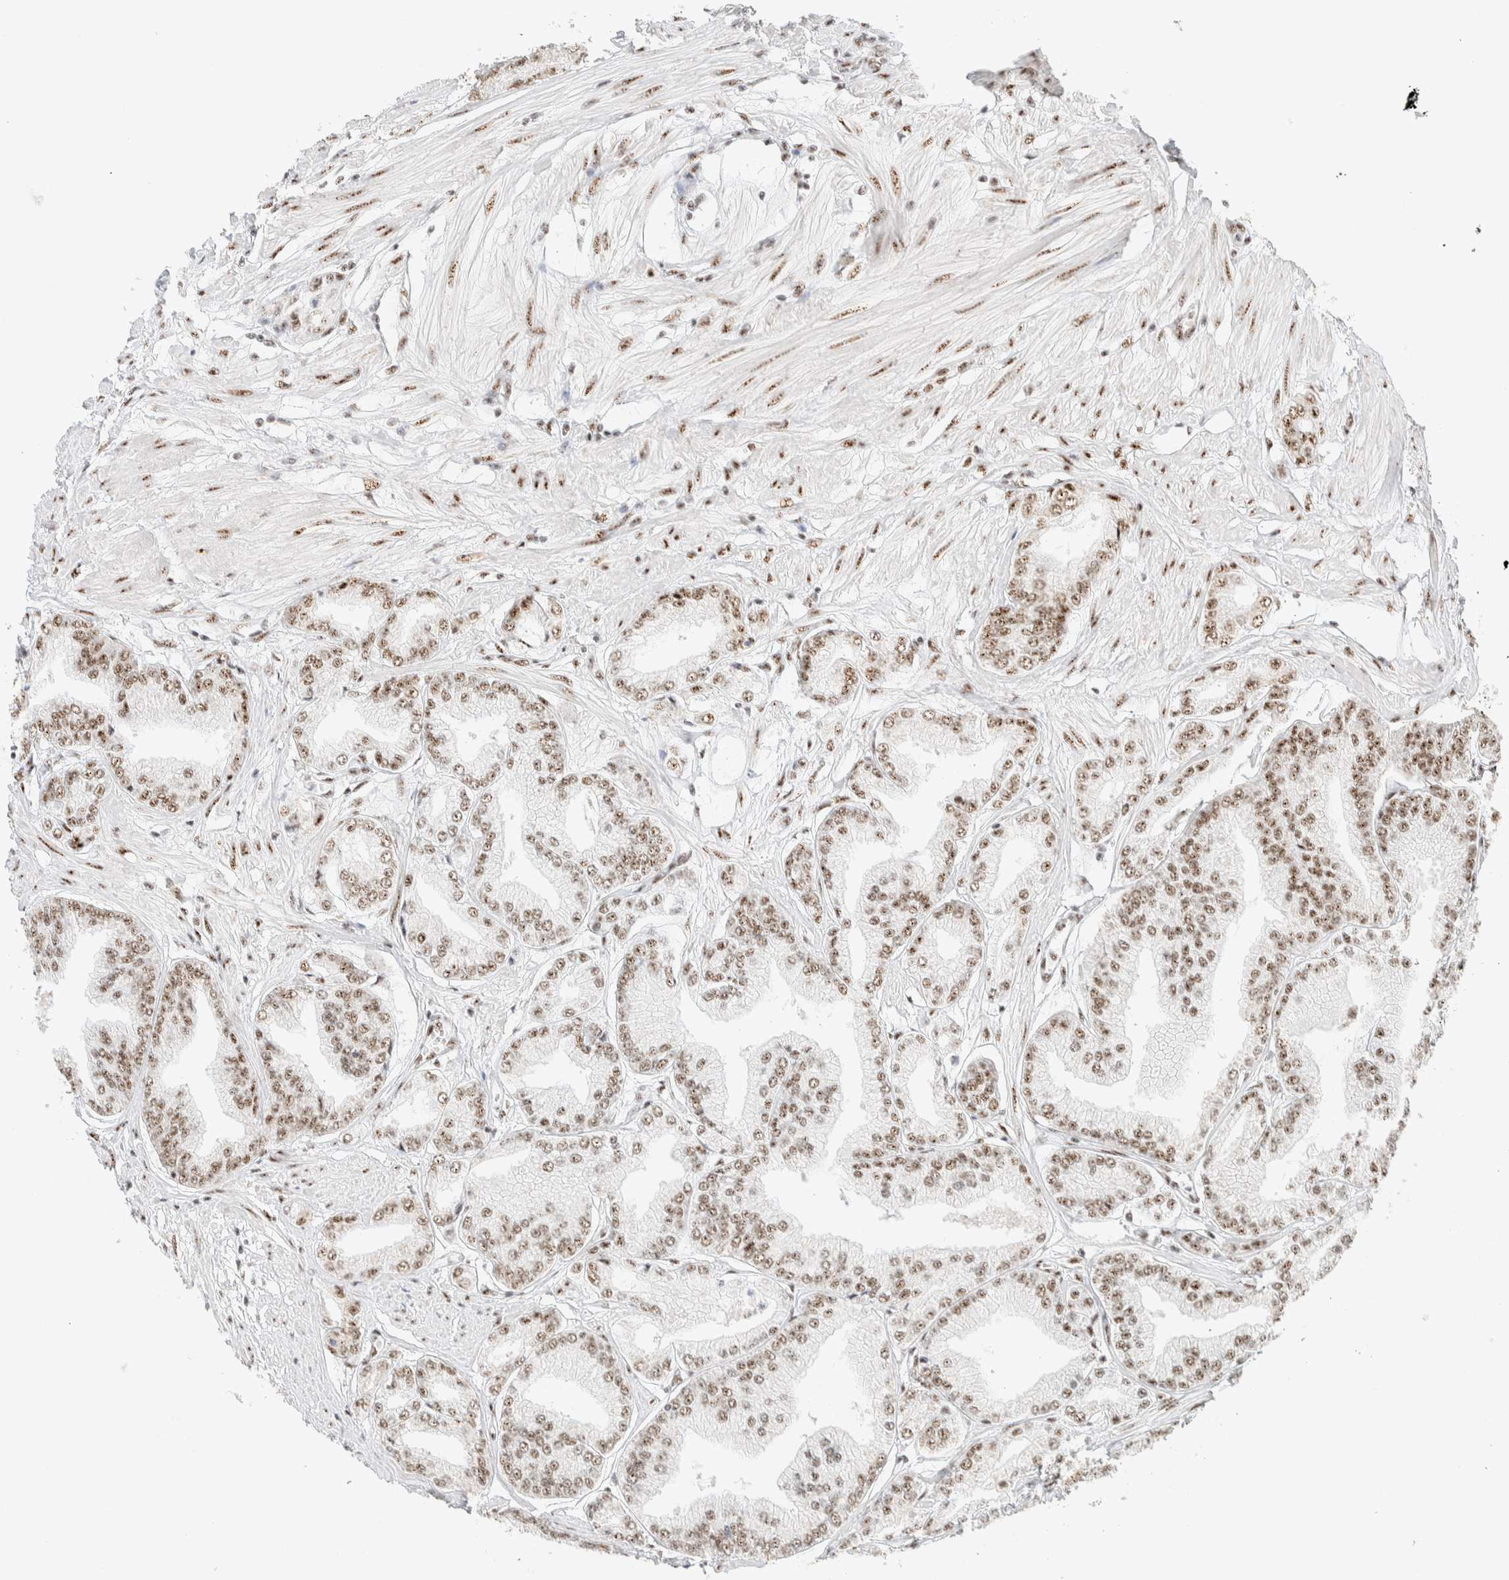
{"staining": {"intensity": "weak", "quantity": ">75%", "location": "nuclear"}, "tissue": "prostate cancer", "cell_type": "Tumor cells", "image_type": "cancer", "snomed": [{"axis": "morphology", "description": "Adenocarcinoma, Low grade"}, {"axis": "topography", "description": "Prostate"}], "caption": "Protein staining shows weak nuclear staining in about >75% of tumor cells in prostate cancer (adenocarcinoma (low-grade)).", "gene": "SON", "patient": {"sex": "male", "age": 52}}